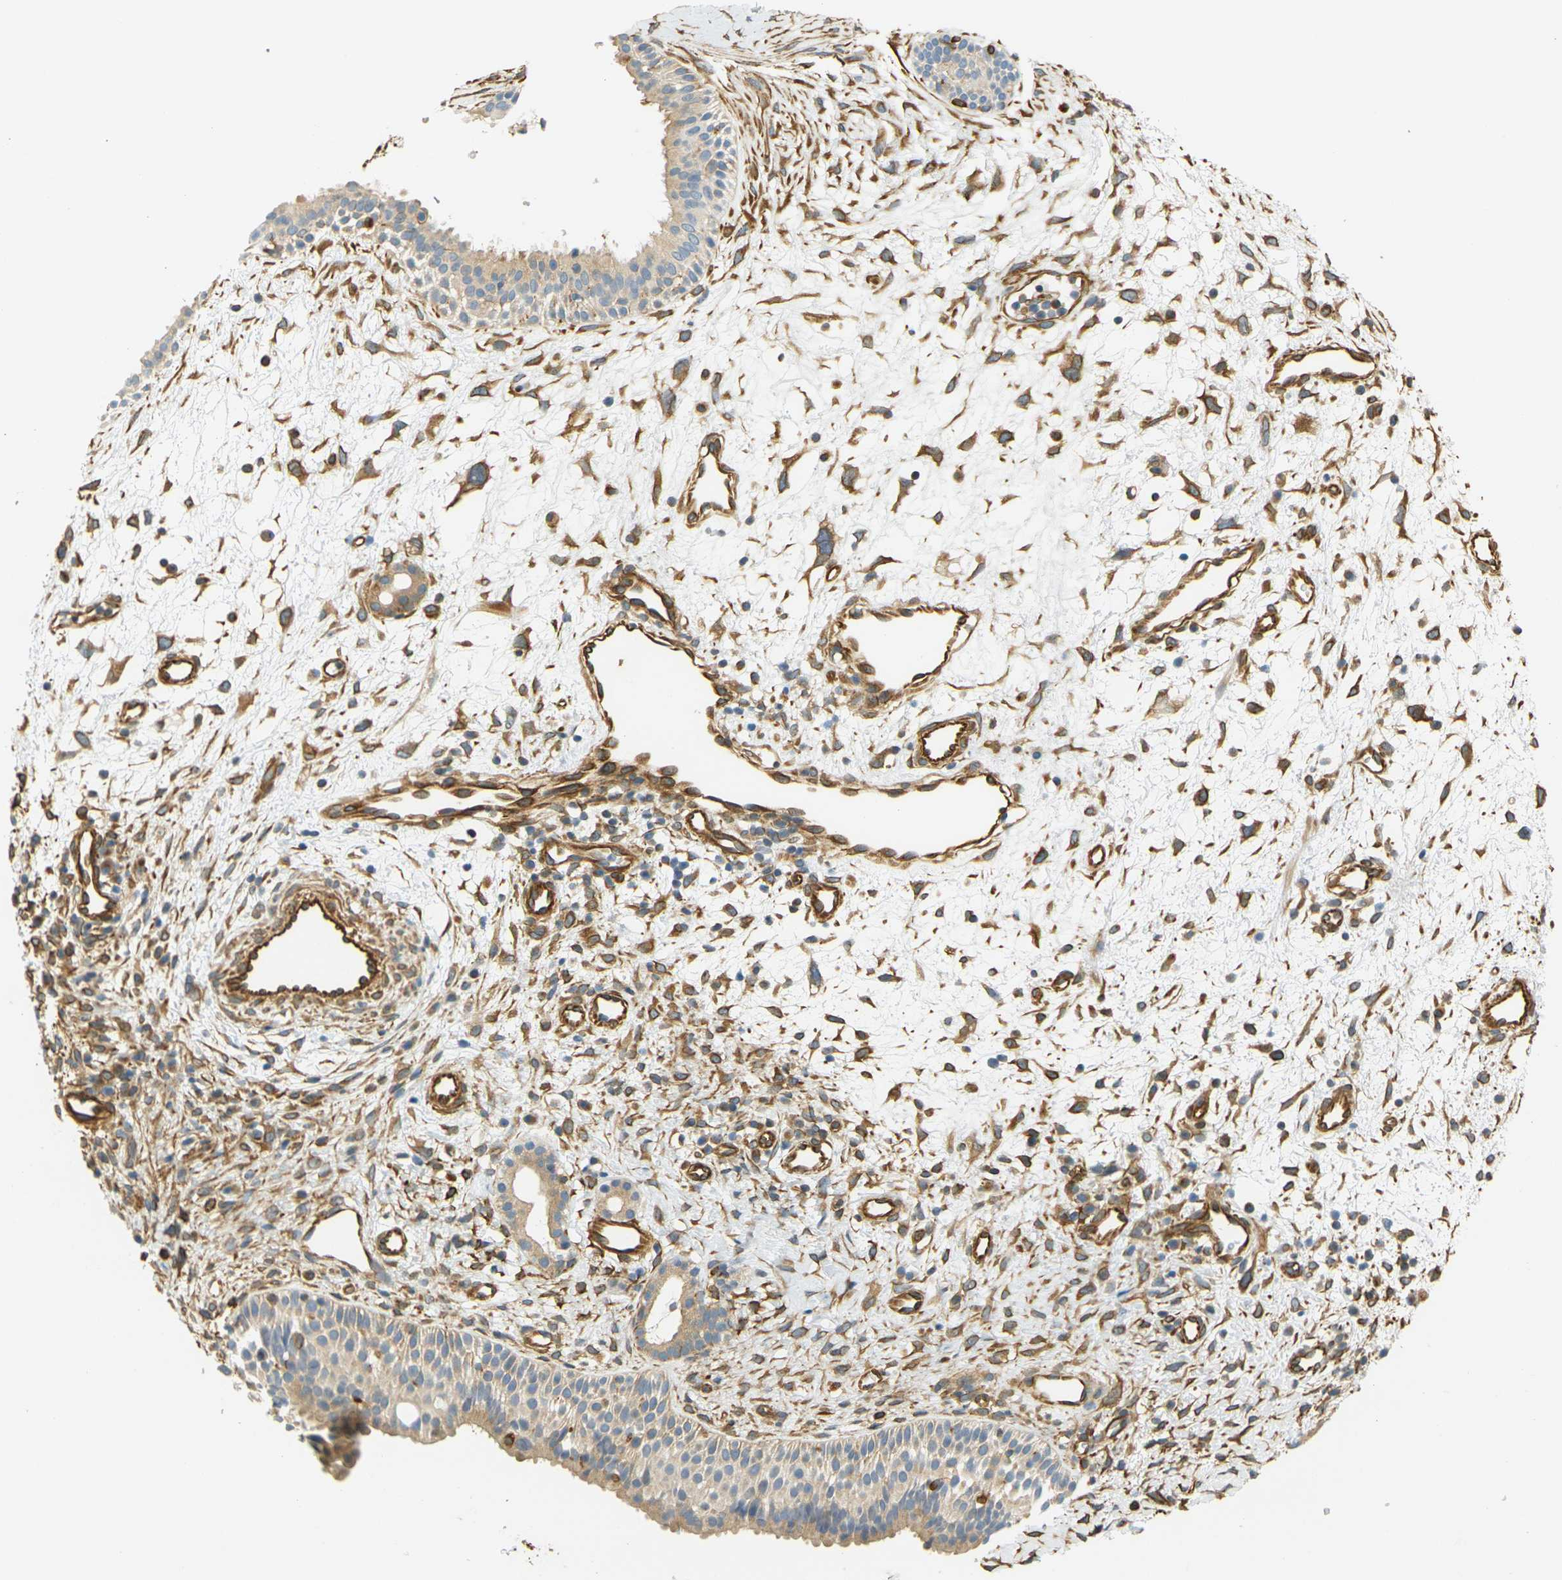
{"staining": {"intensity": "weak", "quantity": ">75%", "location": "cytoplasmic/membranous"}, "tissue": "nasopharynx", "cell_type": "Respiratory epithelial cells", "image_type": "normal", "snomed": [{"axis": "morphology", "description": "Normal tissue, NOS"}, {"axis": "topography", "description": "Nasopharynx"}], "caption": "A micrograph of nasopharynx stained for a protein reveals weak cytoplasmic/membranous brown staining in respiratory epithelial cells.", "gene": "CYTH3", "patient": {"sex": "male", "age": 22}}